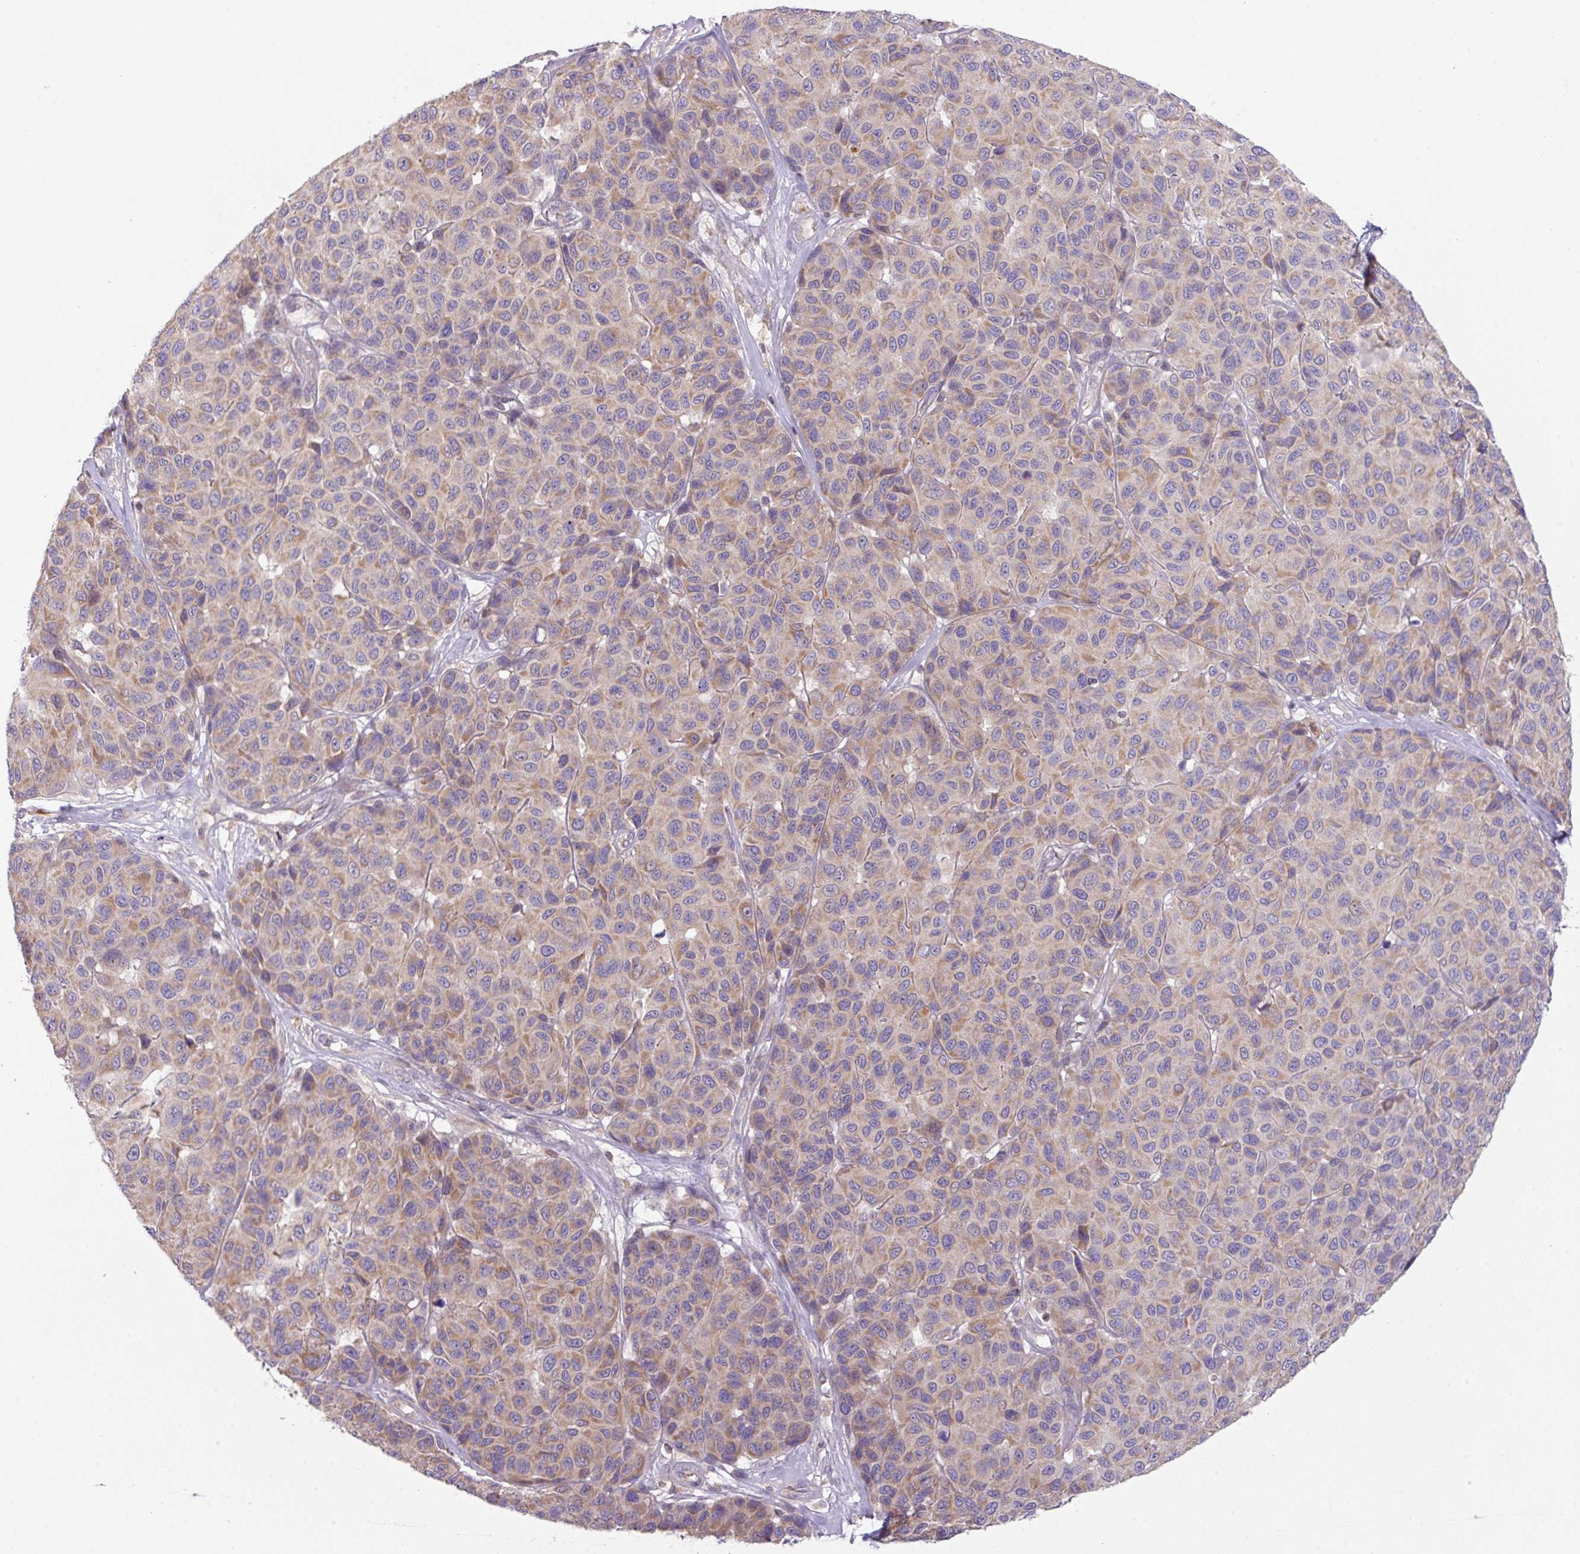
{"staining": {"intensity": "moderate", "quantity": ">75%", "location": "cytoplasmic/membranous"}, "tissue": "melanoma", "cell_type": "Tumor cells", "image_type": "cancer", "snomed": [{"axis": "morphology", "description": "Malignant melanoma, NOS"}, {"axis": "topography", "description": "Skin"}], "caption": "The image exhibits a brown stain indicating the presence of a protein in the cytoplasmic/membranous of tumor cells in malignant melanoma.", "gene": "ZNF394", "patient": {"sex": "female", "age": 66}}